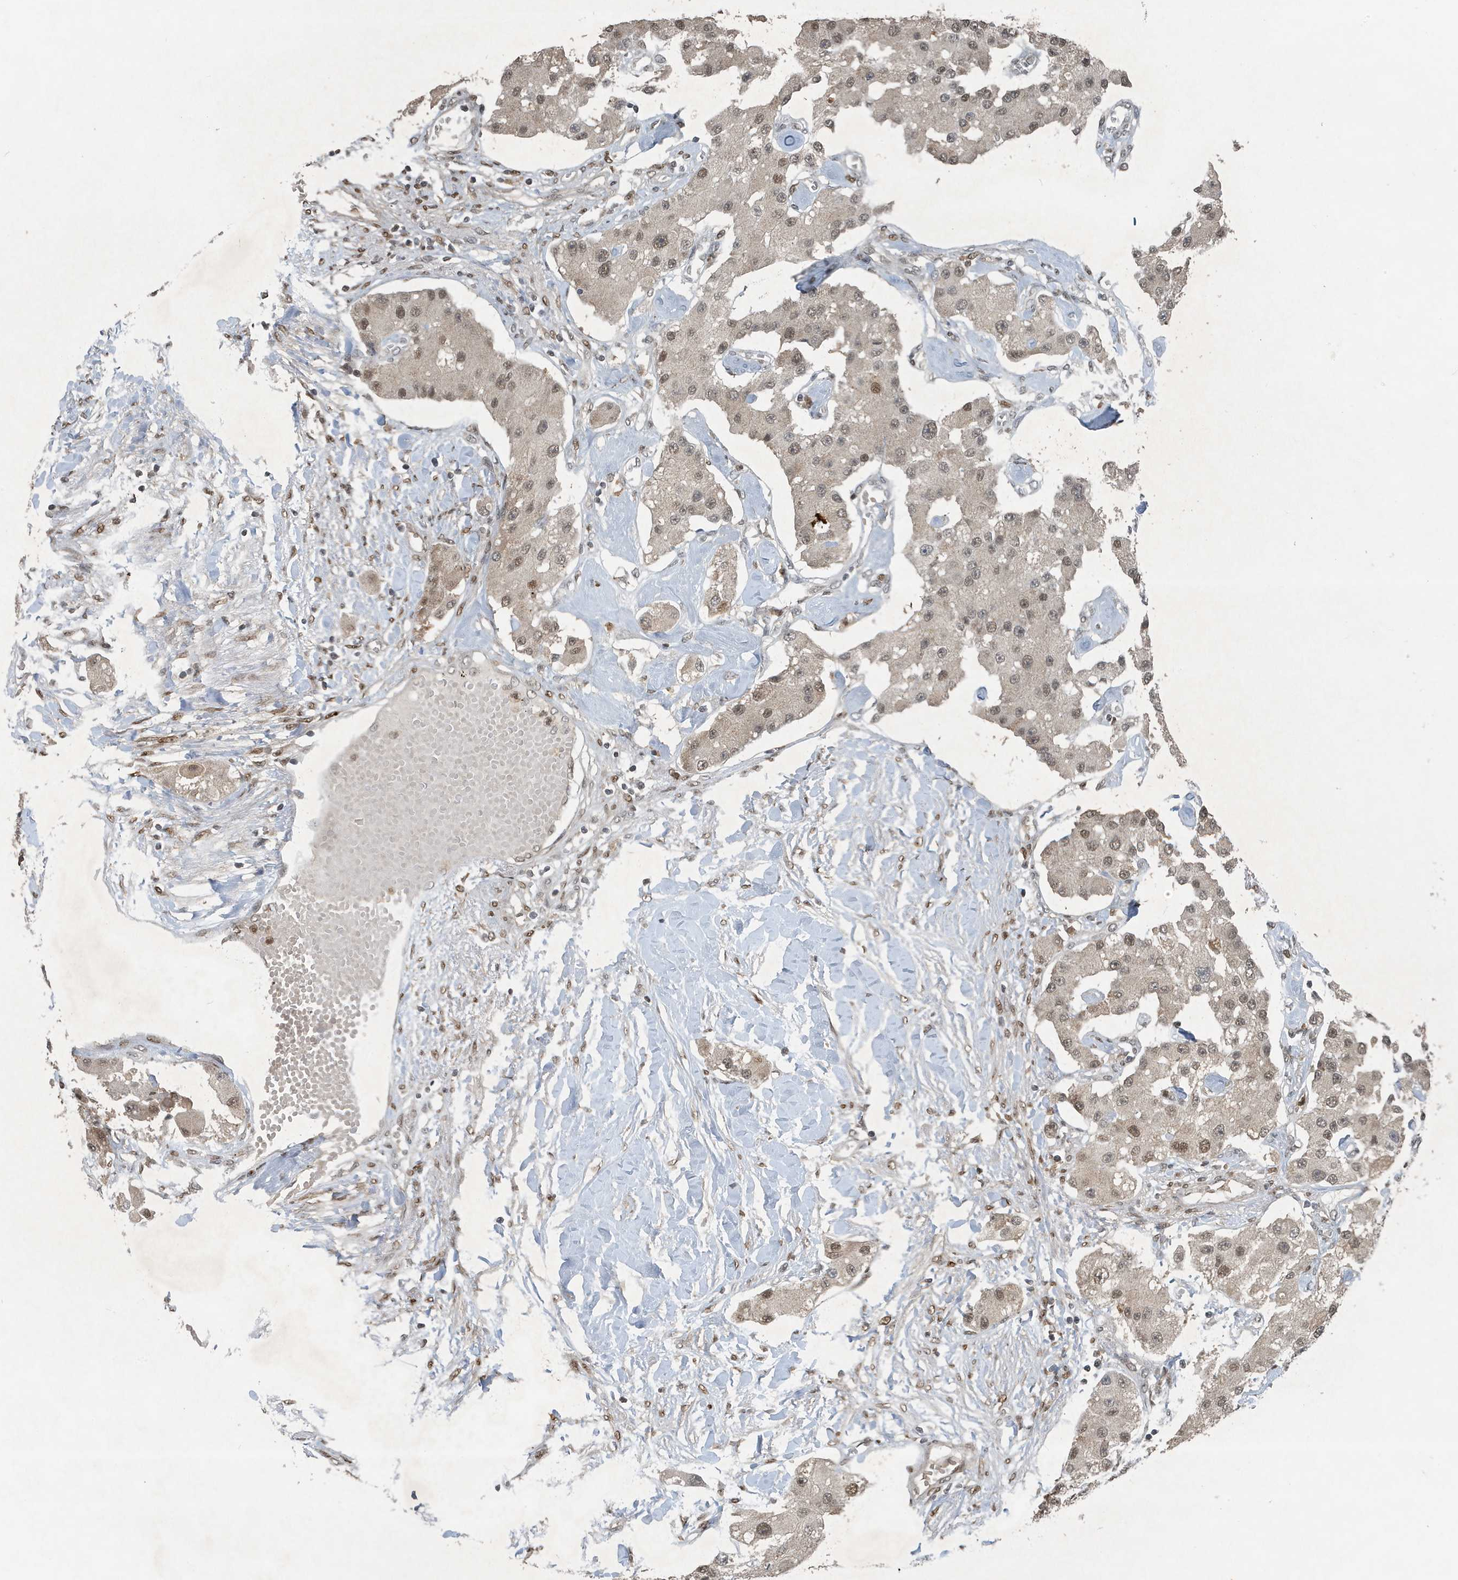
{"staining": {"intensity": "weak", "quantity": ">75%", "location": "nuclear"}, "tissue": "carcinoid", "cell_type": "Tumor cells", "image_type": "cancer", "snomed": [{"axis": "morphology", "description": "Carcinoid, malignant, NOS"}, {"axis": "topography", "description": "Pancreas"}], "caption": "Protein staining of carcinoid (malignant) tissue displays weak nuclear positivity in approximately >75% of tumor cells.", "gene": "HSPA1A", "patient": {"sex": "male", "age": 41}}